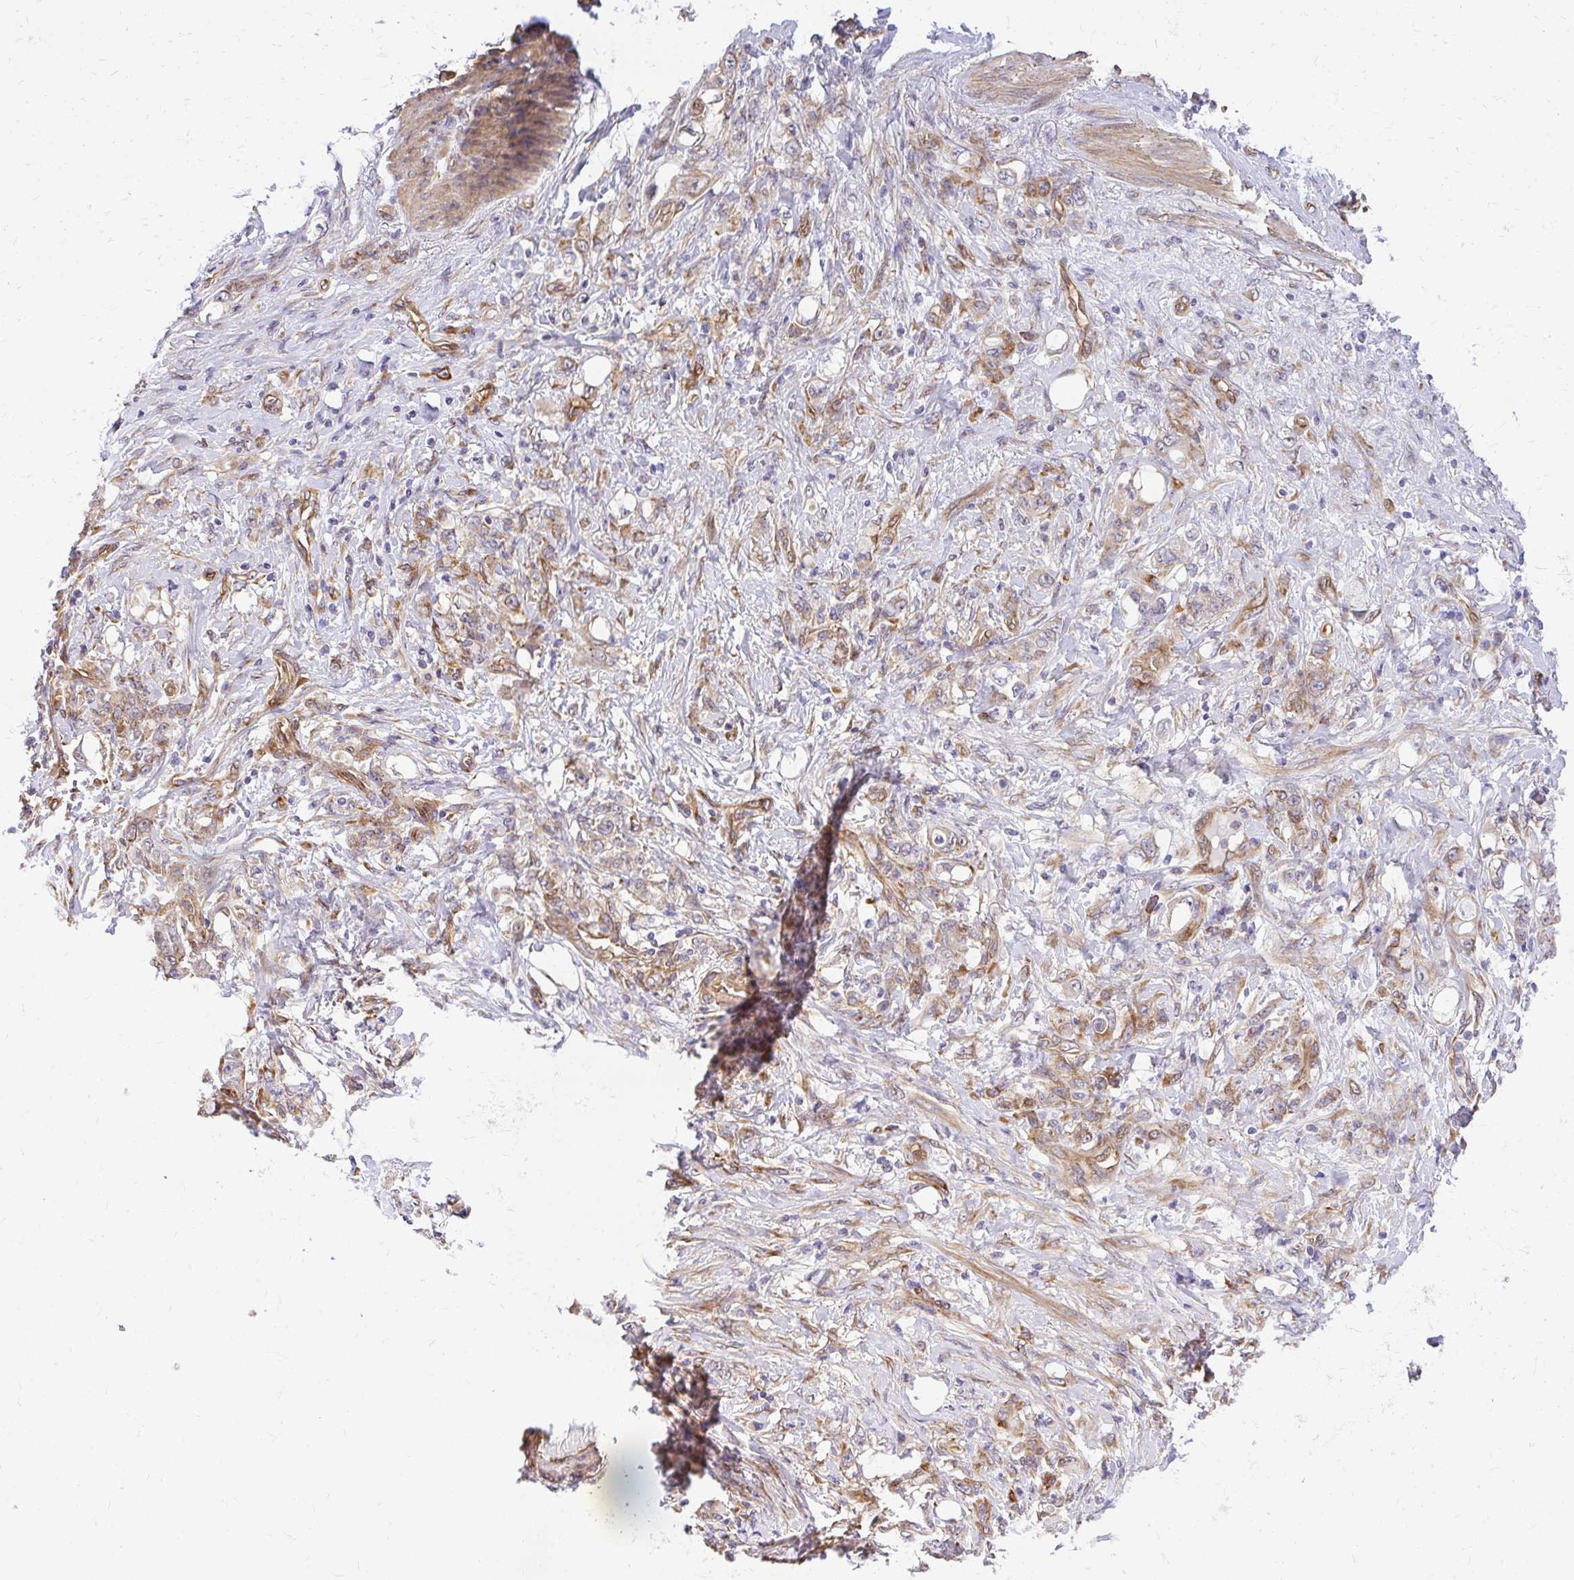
{"staining": {"intensity": "moderate", "quantity": "<25%", "location": "cytoplasmic/membranous"}, "tissue": "stomach cancer", "cell_type": "Tumor cells", "image_type": "cancer", "snomed": [{"axis": "morphology", "description": "Adenocarcinoma, NOS"}, {"axis": "topography", "description": "Stomach"}], "caption": "Adenocarcinoma (stomach) was stained to show a protein in brown. There is low levels of moderate cytoplasmic/membranous staining in approximately <25% of tumor cells.", "gene": "RSKR", "patient": {"sex": "female", "age": 79}}